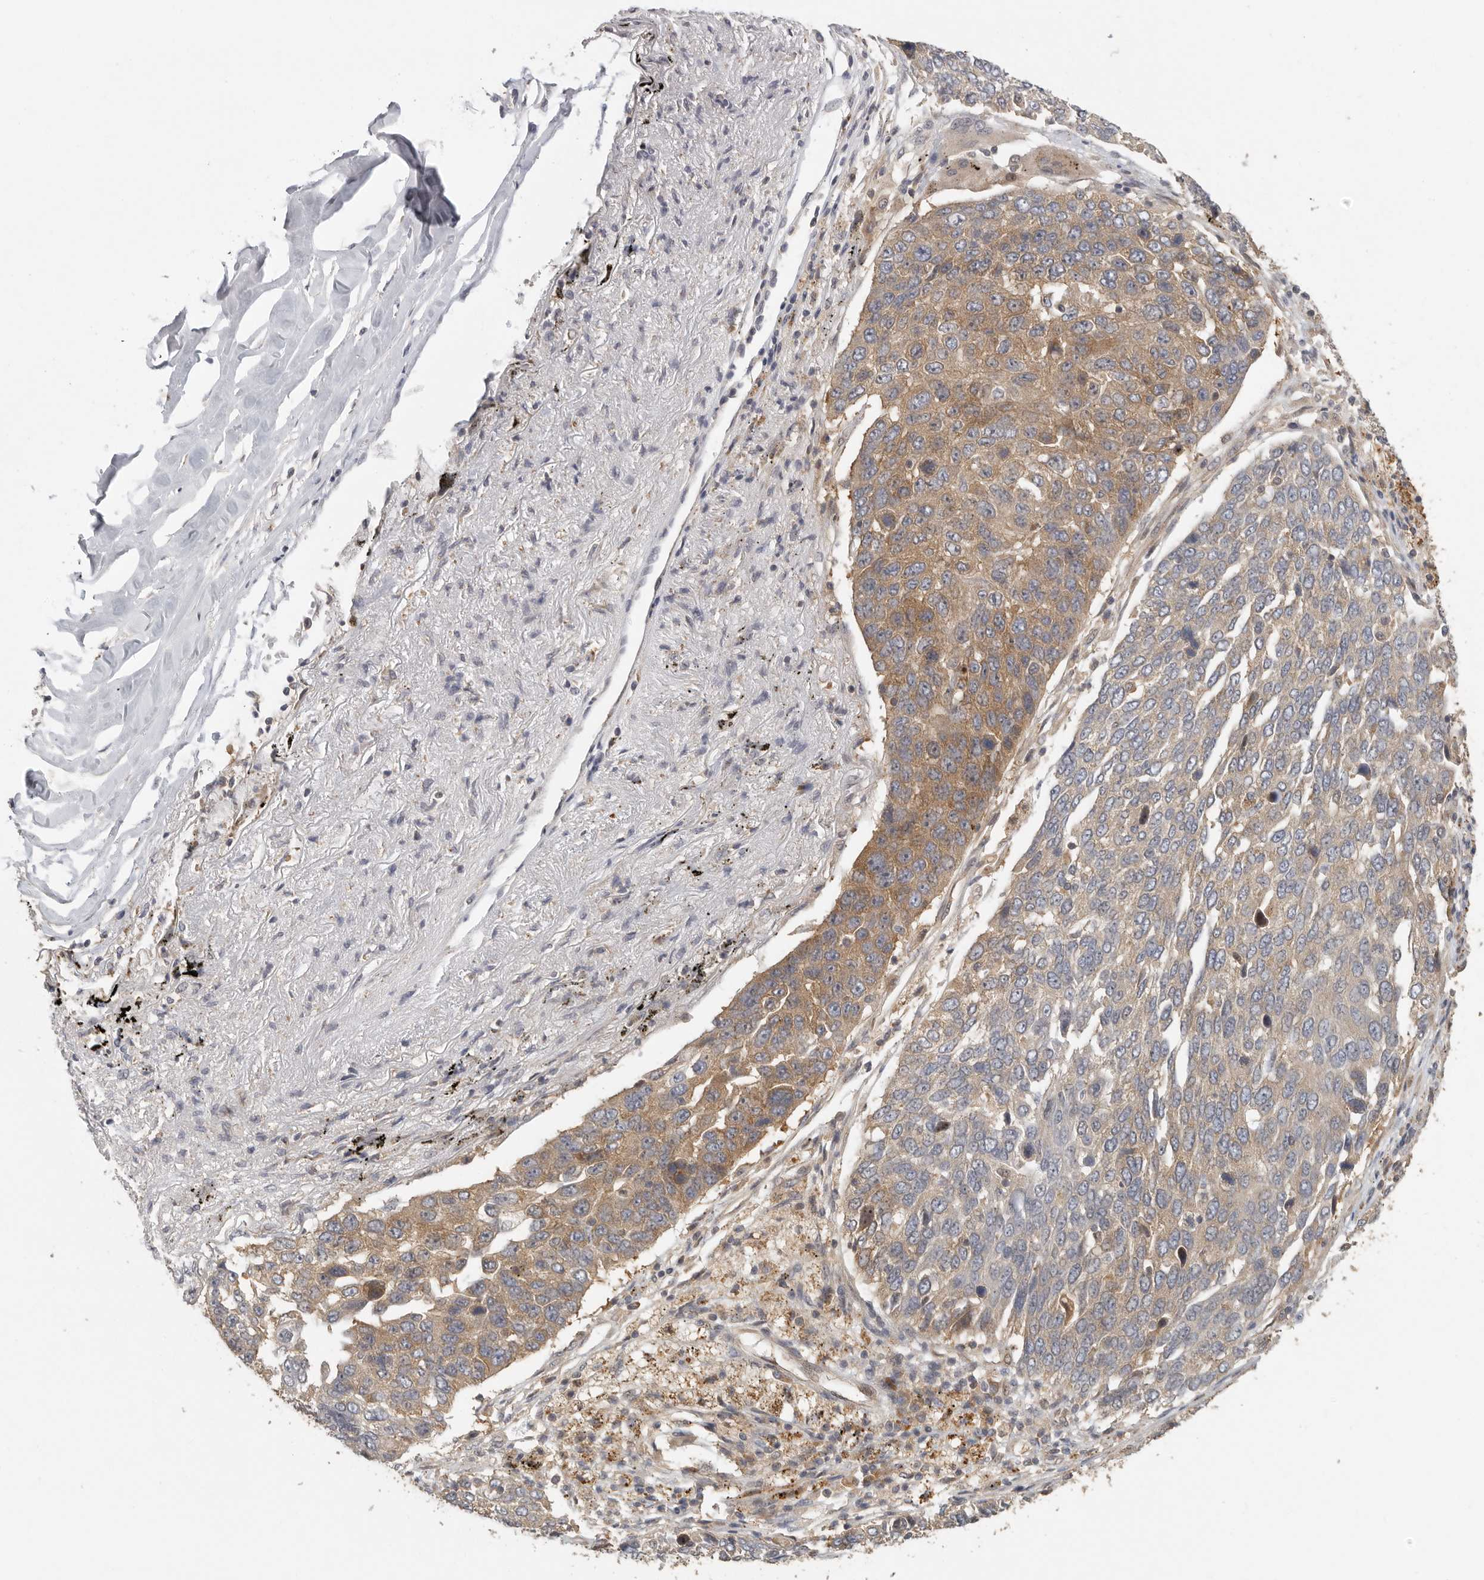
{"staining": {"intensity": "moderate", "quantity": "25%-75%", "location": "cytoplasmic/membranous"}, "tissue": "lung cancer", "cell_type": "Tumor cells", "image_type": "cancer", "snomed": [{"axis": "morphology", "description": "Squamous cell carcinoma, NOS"}, {"axis": "topography", "description": "Lung"}], "caption": "The image exhibits a brown stain indicating the presence of a protein in the cytoplasmic/membranous of tumor cells in lung squamous cell carcinoma.", "gene": "CCT8", "patient": {"sex": "male", "age": 66}}